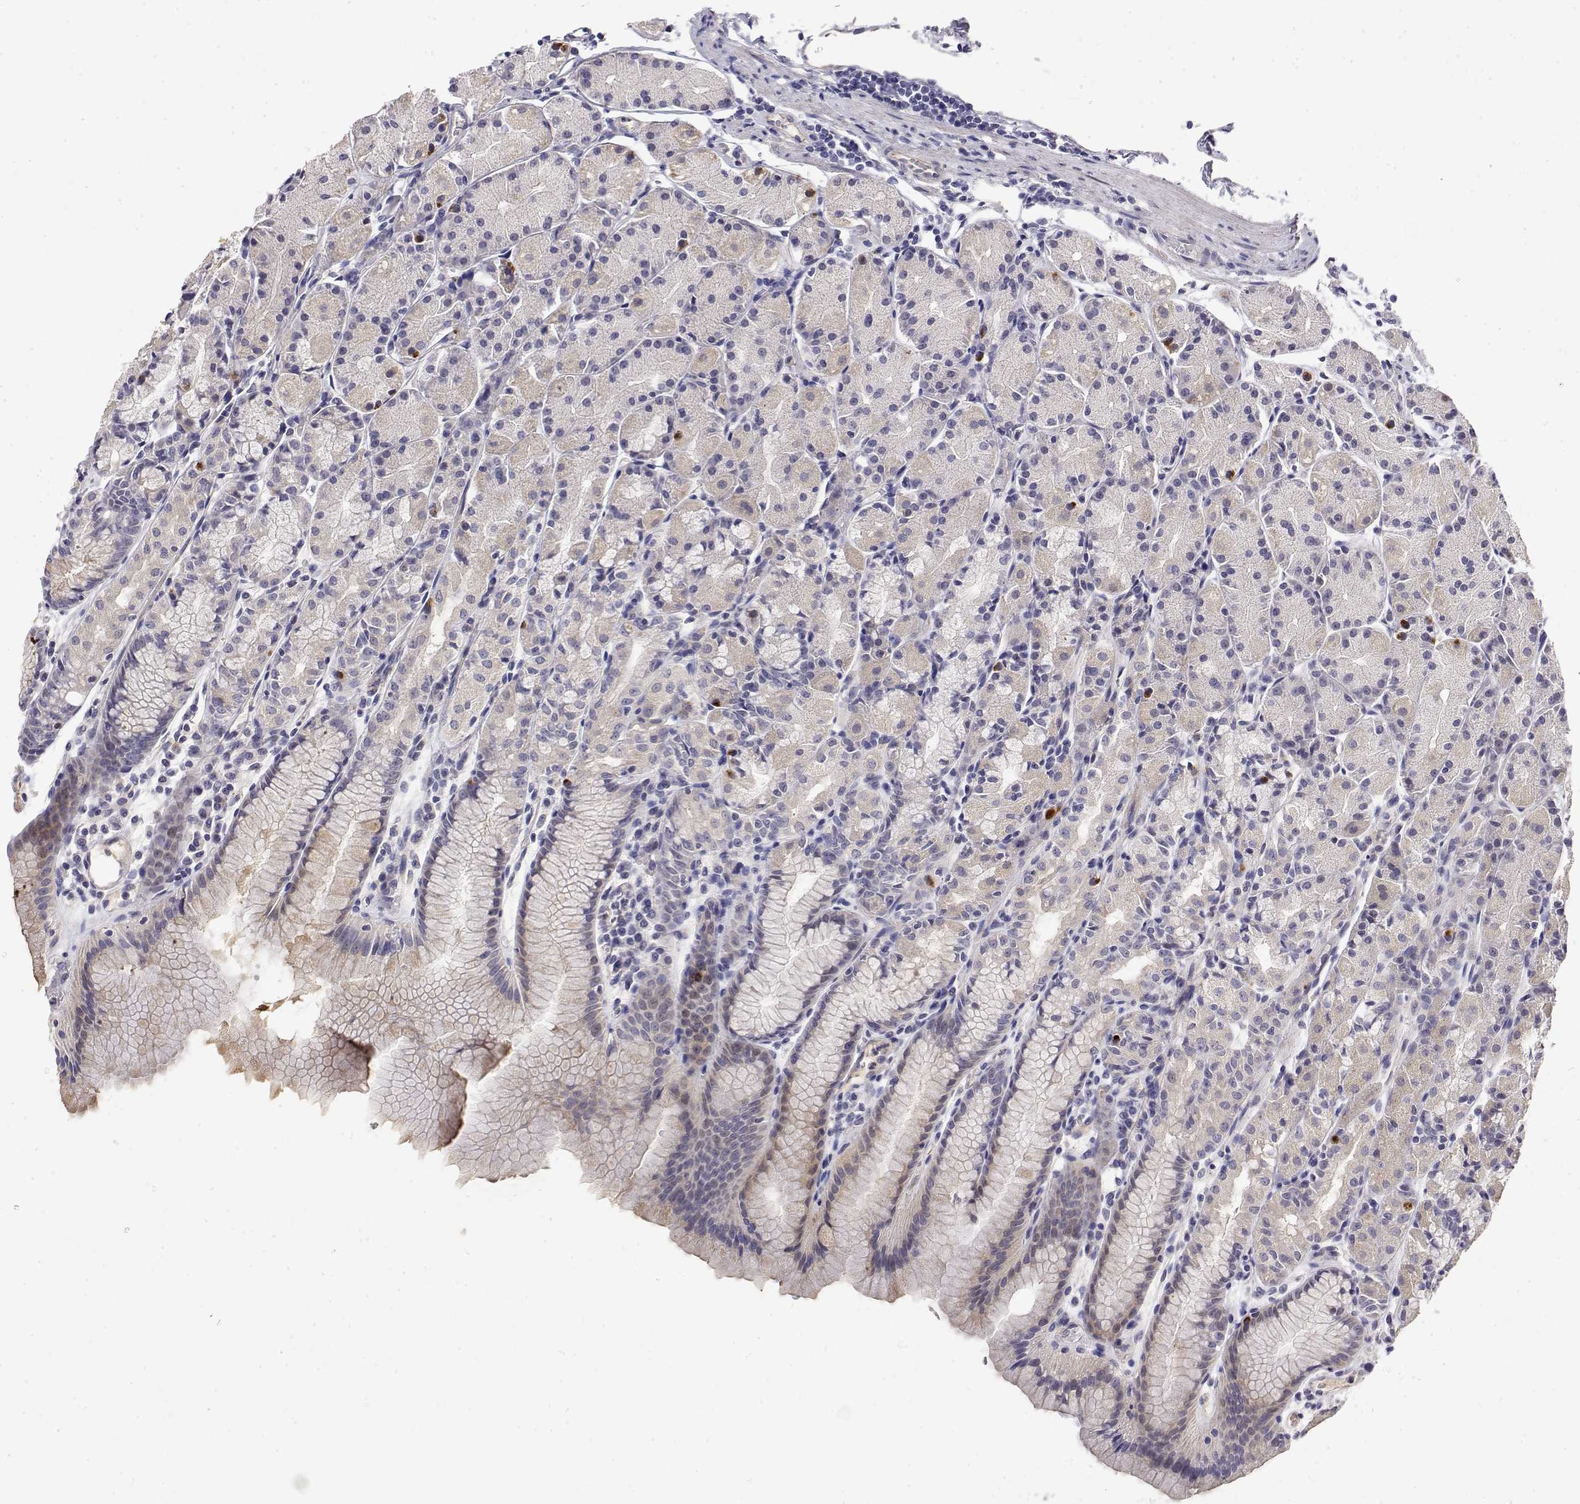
{"staining": {"intensity": "weak", "quantity": "<25%", "location": "cytoplasmic/membranous"}, "tissue": "stomach", "cell_type": "Glandular cells", "image_type": "normal", "snomed": [{"axis": "morphology", "description": "Normal tissue, NOS"}, {"axis": "topography", "description": "Stomach, upper"}], "caption": "Immunohistochemistry (IHC) histopathology image of normal stomach: stomach stained with DAB shows no significant protein expression in glandular cells. The staining was performed using DAB to visualize the protein expression in brown, while the nuclei were stained in blue with hematoxylin (Magnification: 20x).", "gene": "GGACT", "patient": {"sex": "male", "age": 47}}